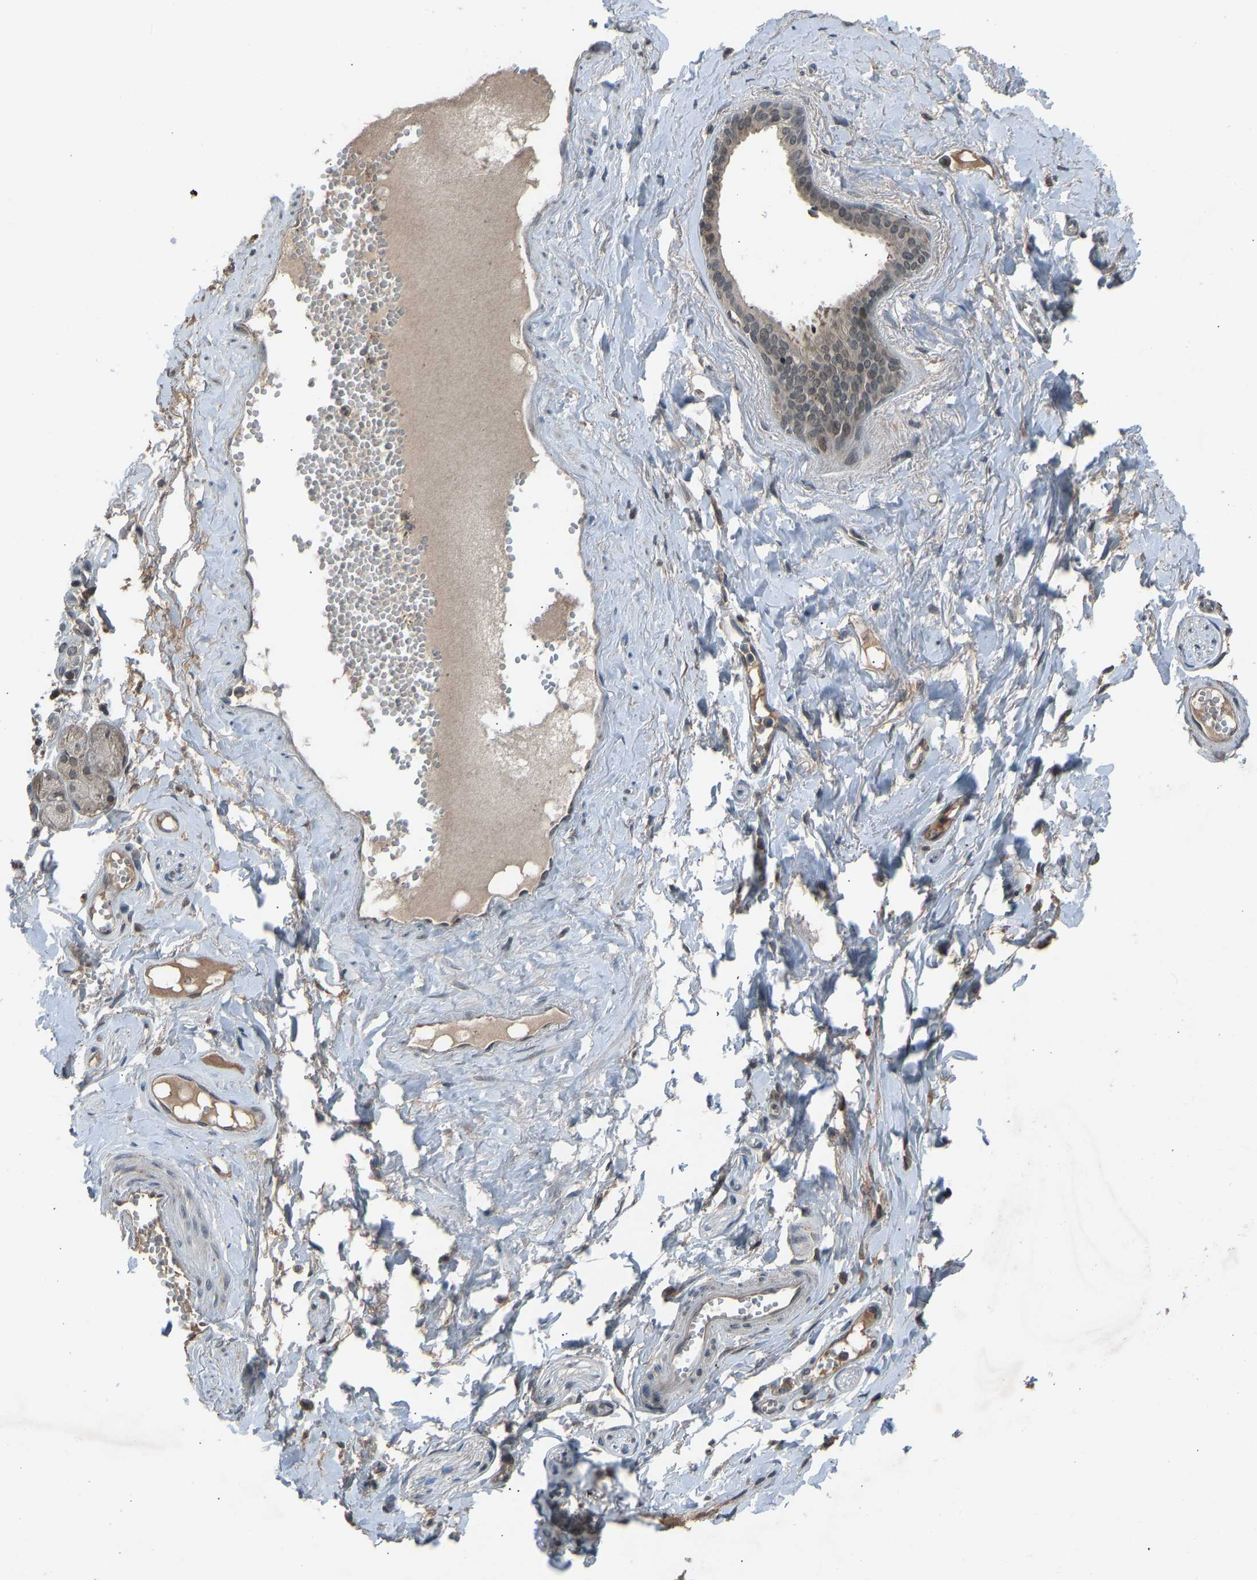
{"staining": {"intensity": "moderate", "quantity": ">75%", "location": "cytoplasmic/membranous"}, "tissue": "adipose tissue", "cell_type": "Adipocytes", "image_type": "normal", "snomed": [{"axis": "morphology", "description": "Normal tissue, NOS"}, {"axis": "morphology", "description": "Inflammation, NOS"}, {"axis": "topography", "description": "Salivary gland"}, {"axis": "topography", "description": "Peripheral nerve tissue"}], "caption": "About >75% of adipocytes in unremarkable human adipose tissue show moderate cytoplasmic/membranous protein expression as visualized by brown immunohistochemical staining.", "gene": "SLC43A1", "patient": {"sex": "female", "age": 75}}